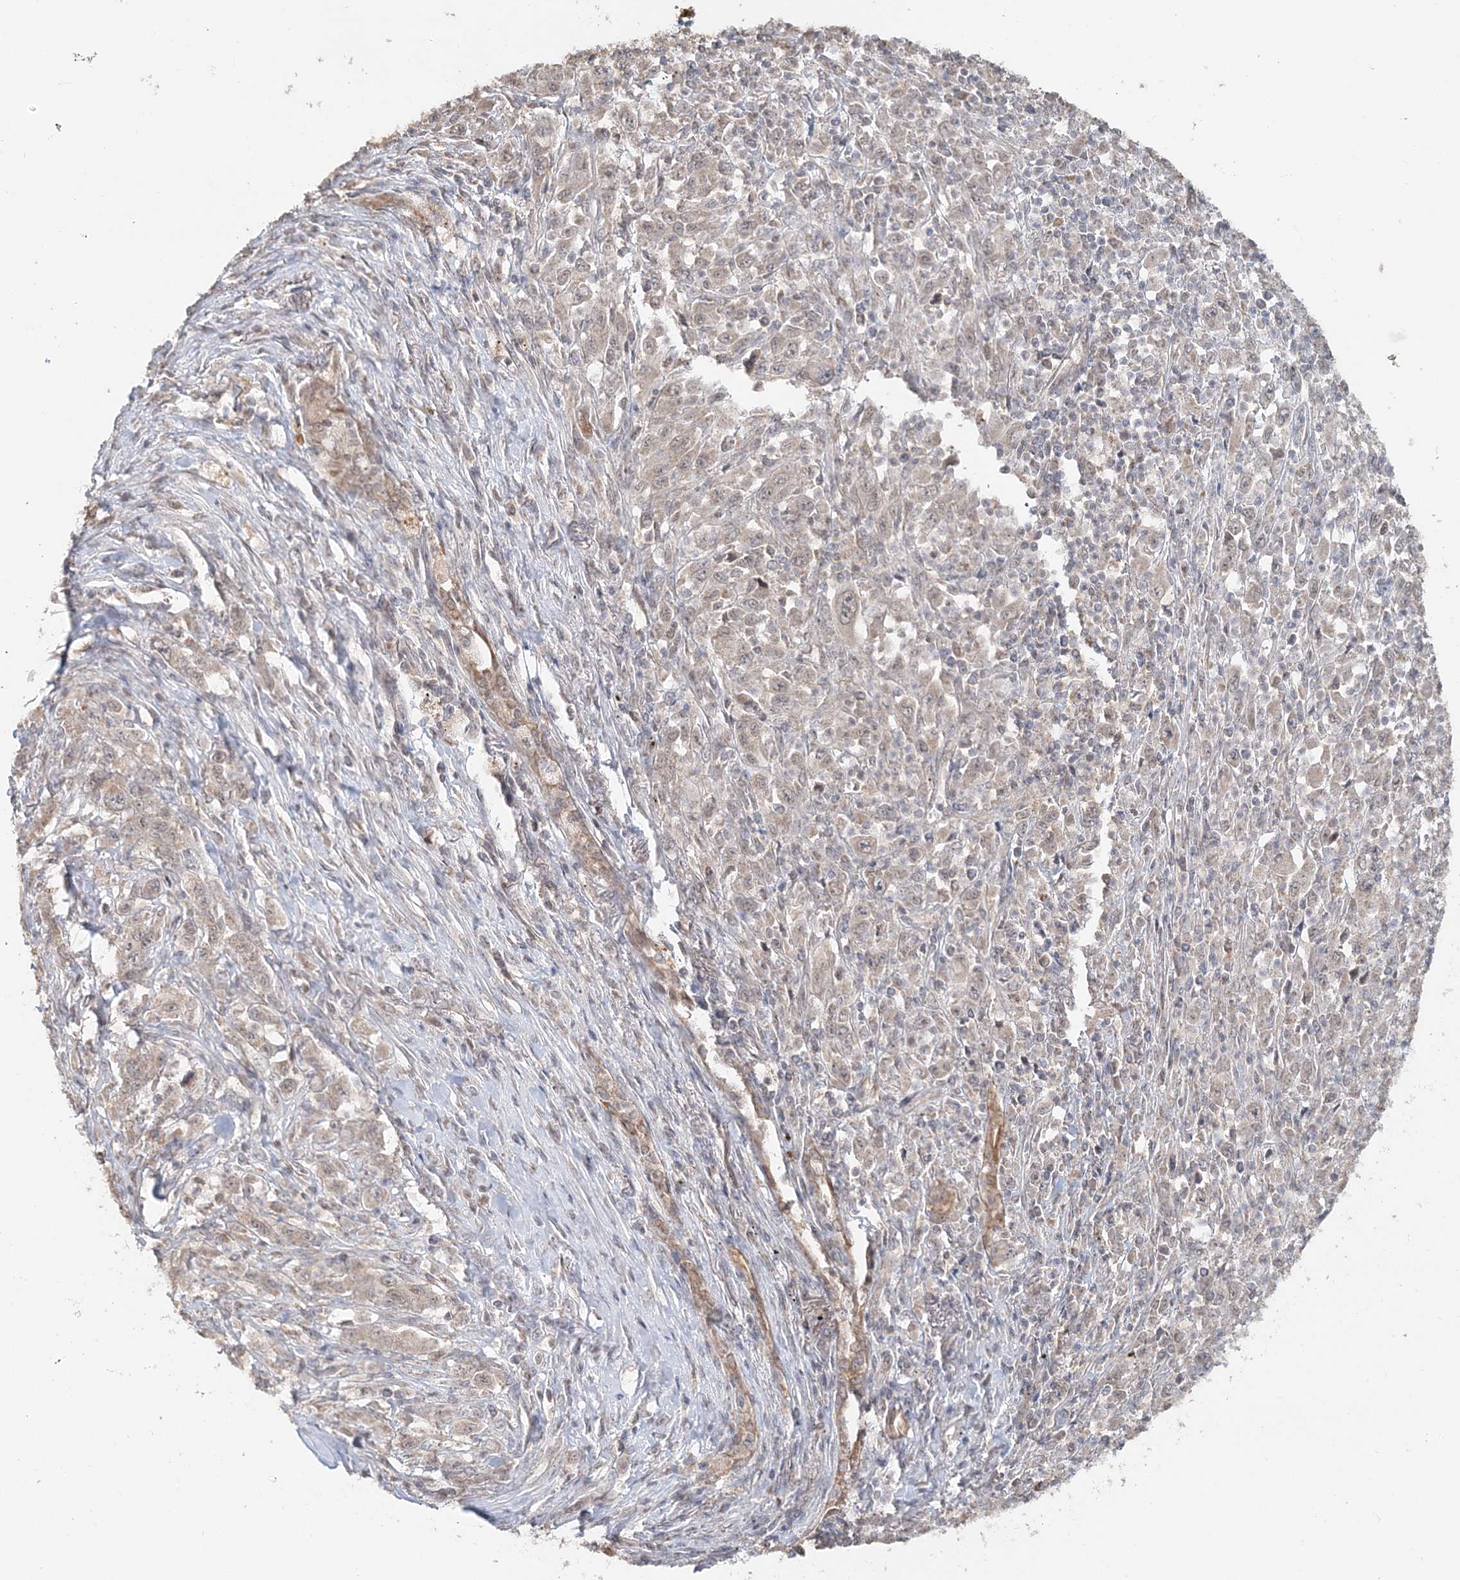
{"staining": {"intensity": "weak", "quantity": "25%-75%", "location": "cytoplasmic/membranous,nuclear"}, "tissue": "melanoma", "cell_type": "Tumor cells", "image_type": "cancer", "snomed": [{"axis": "morphology", "description": "Malignant melanoma, Metastatic site"}, {"axis": "topography", "description": "Skin"}], "caption": "Immunohistochemical staining of melanoma exhibits weak cytoplasmic/membranous and nuclear protein staining in about 25%-75% of tumor cells.", "gene": "FBXO38", "patient": {"sex": "female", "age": 56}}